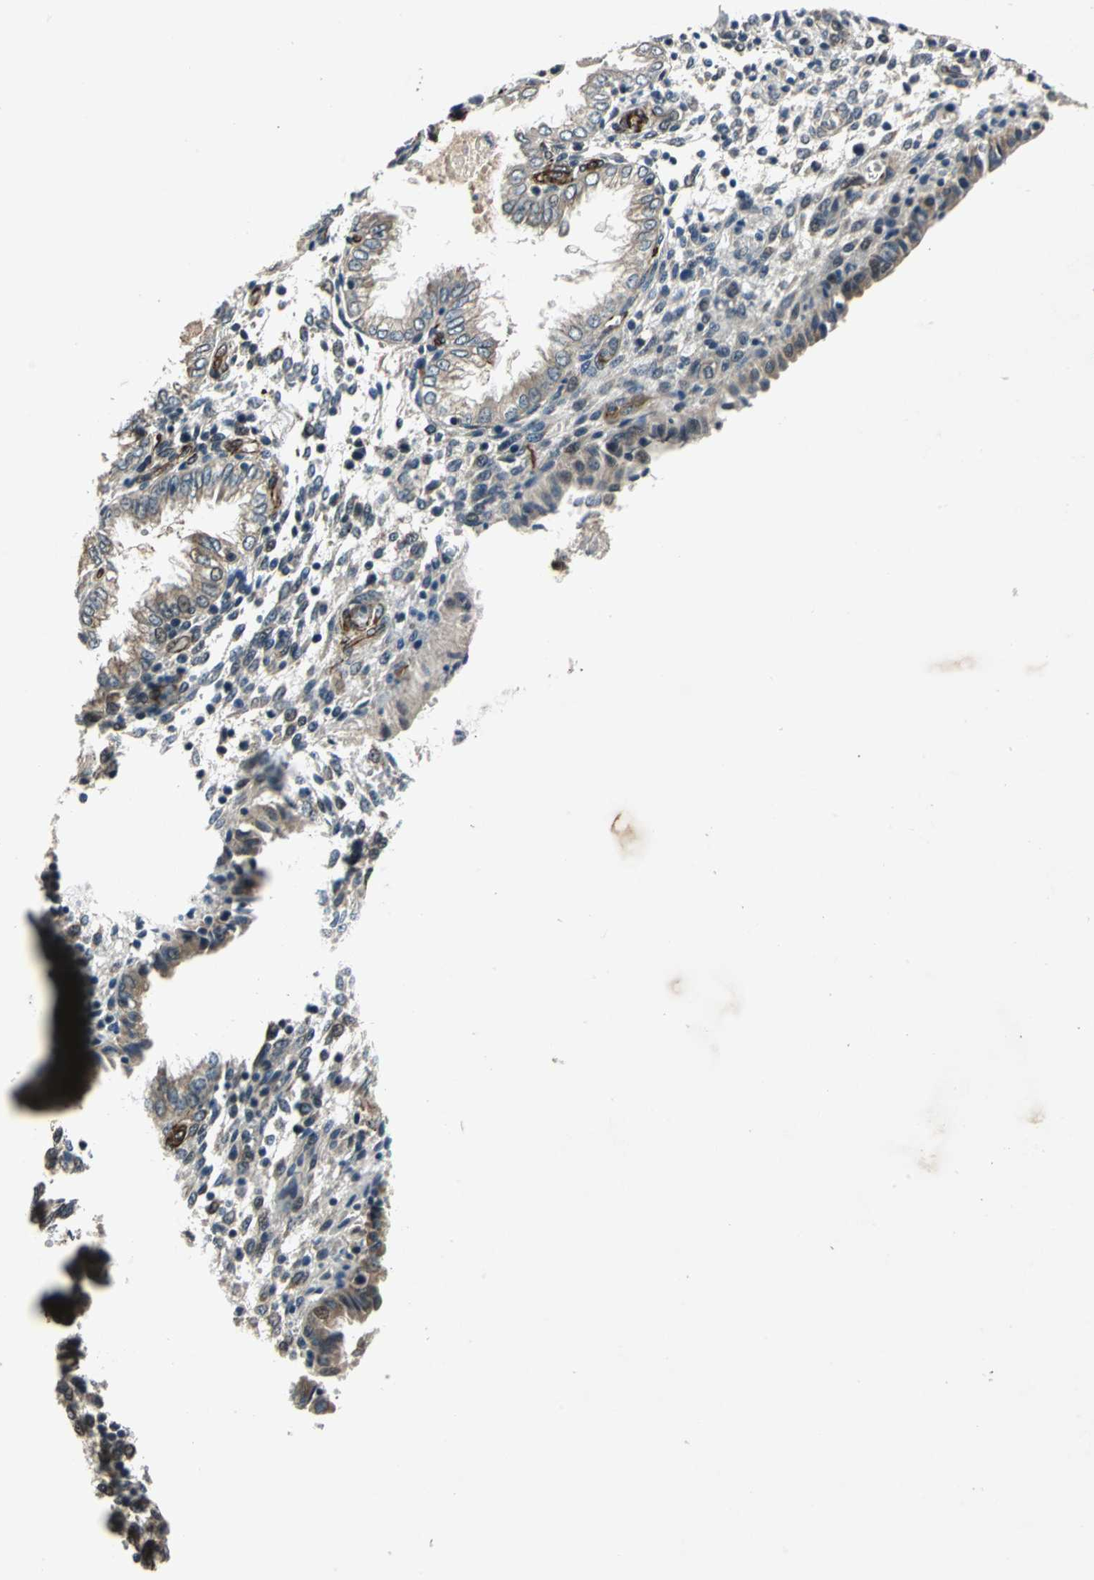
{"staining": {"intensity": "moderate", "quantity": "25%-75%", "location": "cytoplasmic/membranous,nuclear"}, "tissue": "endometrium", "cell_type": "Cells in endometrial stroma", "image_type": "normal", "snomed": [{"axis": "morphology", "description": "Normal tissue, NOS"}, {"axis": "topography", "description": "Endometrium"}], "caption": "Endometrium stained for a protein (brown) reveals moderate cytoplasmic/membranous,nuclear positive positivity in approximately 25%-75% of cells in endometrial stroma.", "gene": "EXD2", "patient": {"sex": "female", "age": 33}}